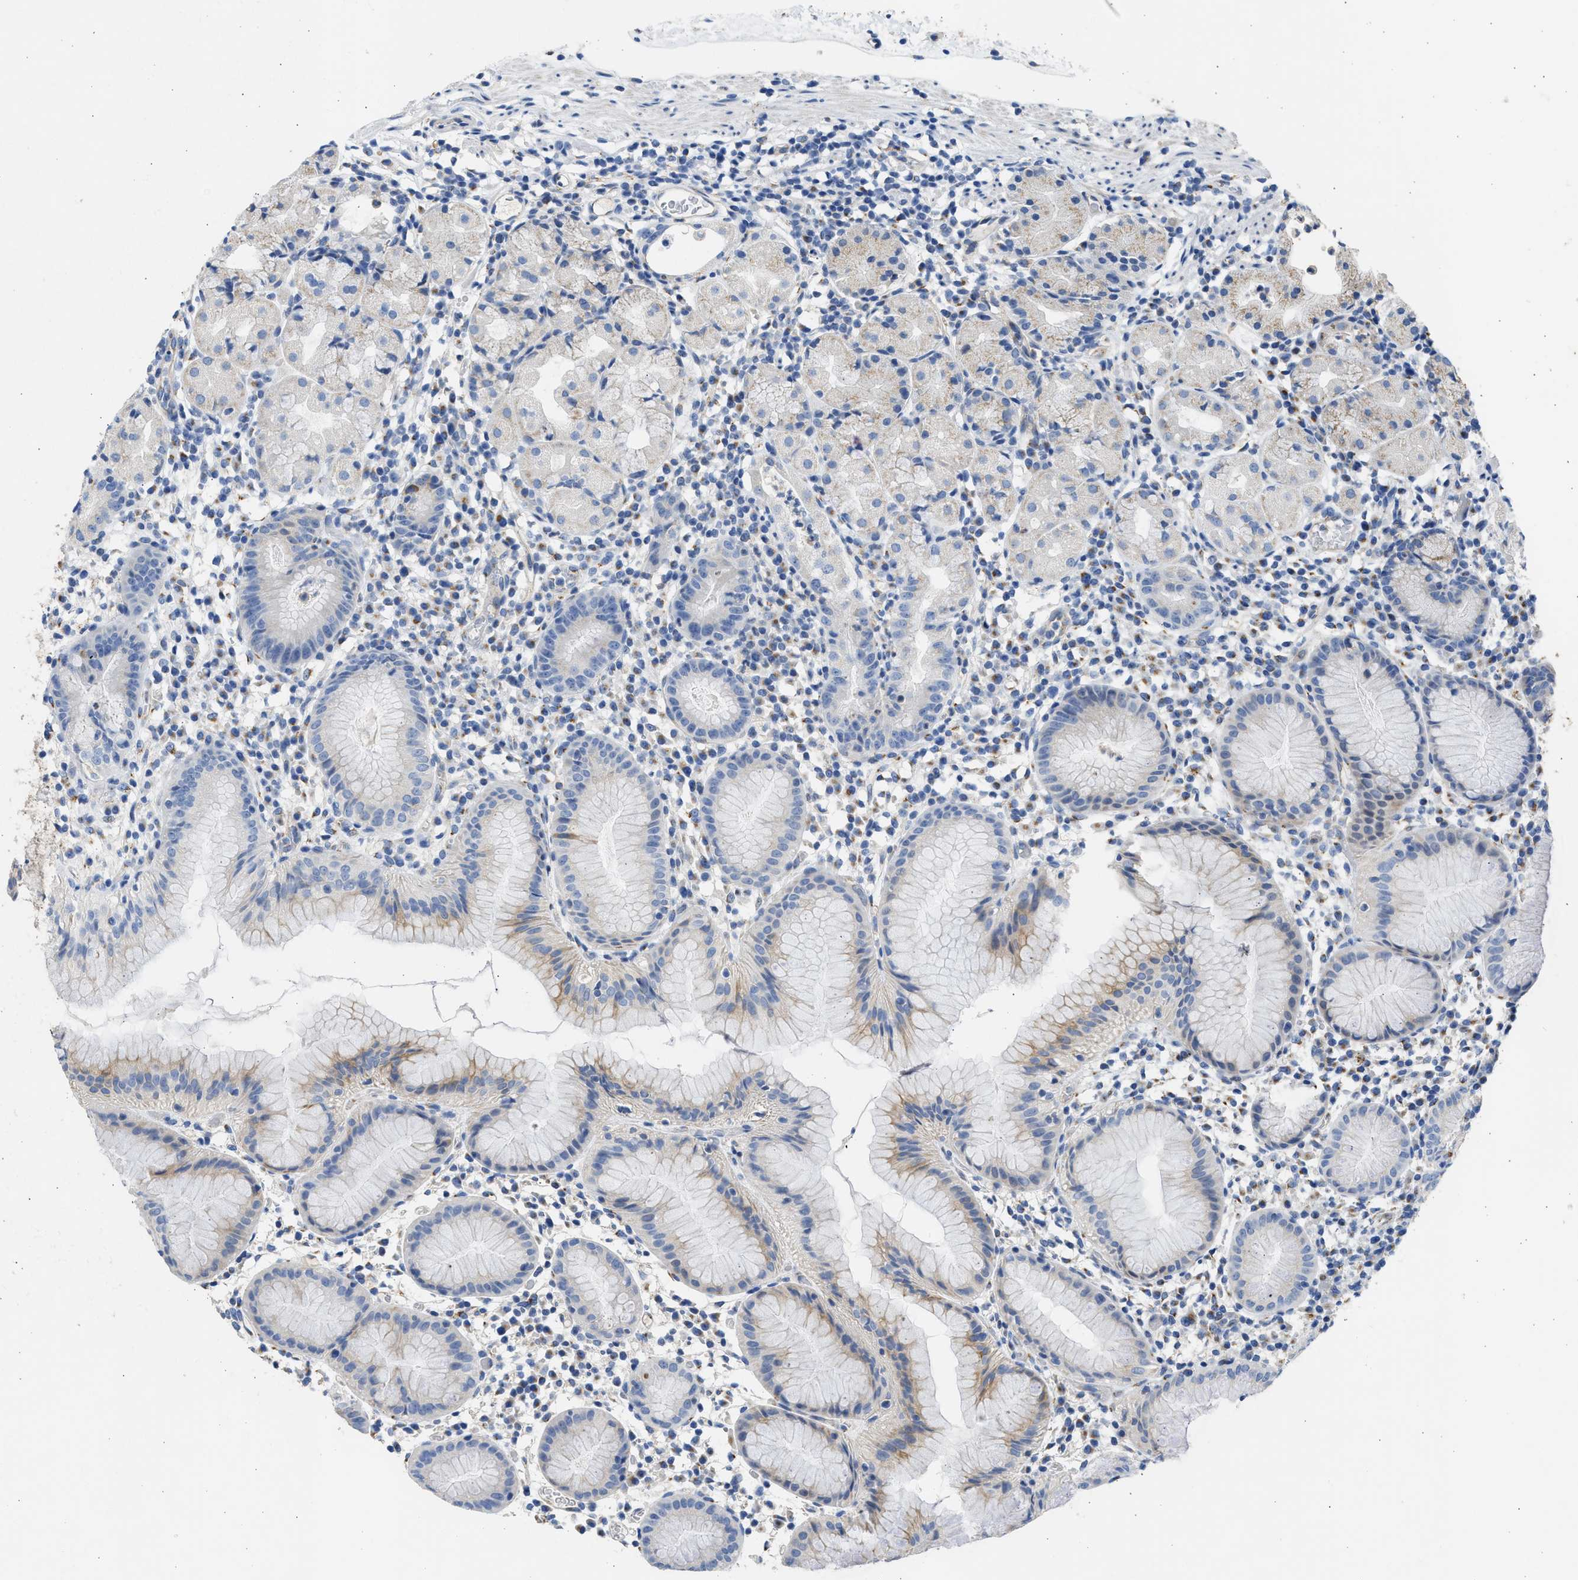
{"staining": {"intensity": "moderate", "quantity": "<25%", "location": "cytoplasmic/membranous"}, "tissue": "stomach", "cell_type": "Glandular cells", "image_type": "normal", "snomed": [{"axis": "morphology", "description": "Normal tissue, NOS"}, {"axis": "topography", "description": "Stomach"}, {"axis": "topography", "description": "Stomach, lower"}], "caption": "Stomach stained for a protein shows moderate cytoplasmic/membranous positivity in glandular cells.", "gene": "IPO8", "patient": {"sex": "female", "age": 75}}